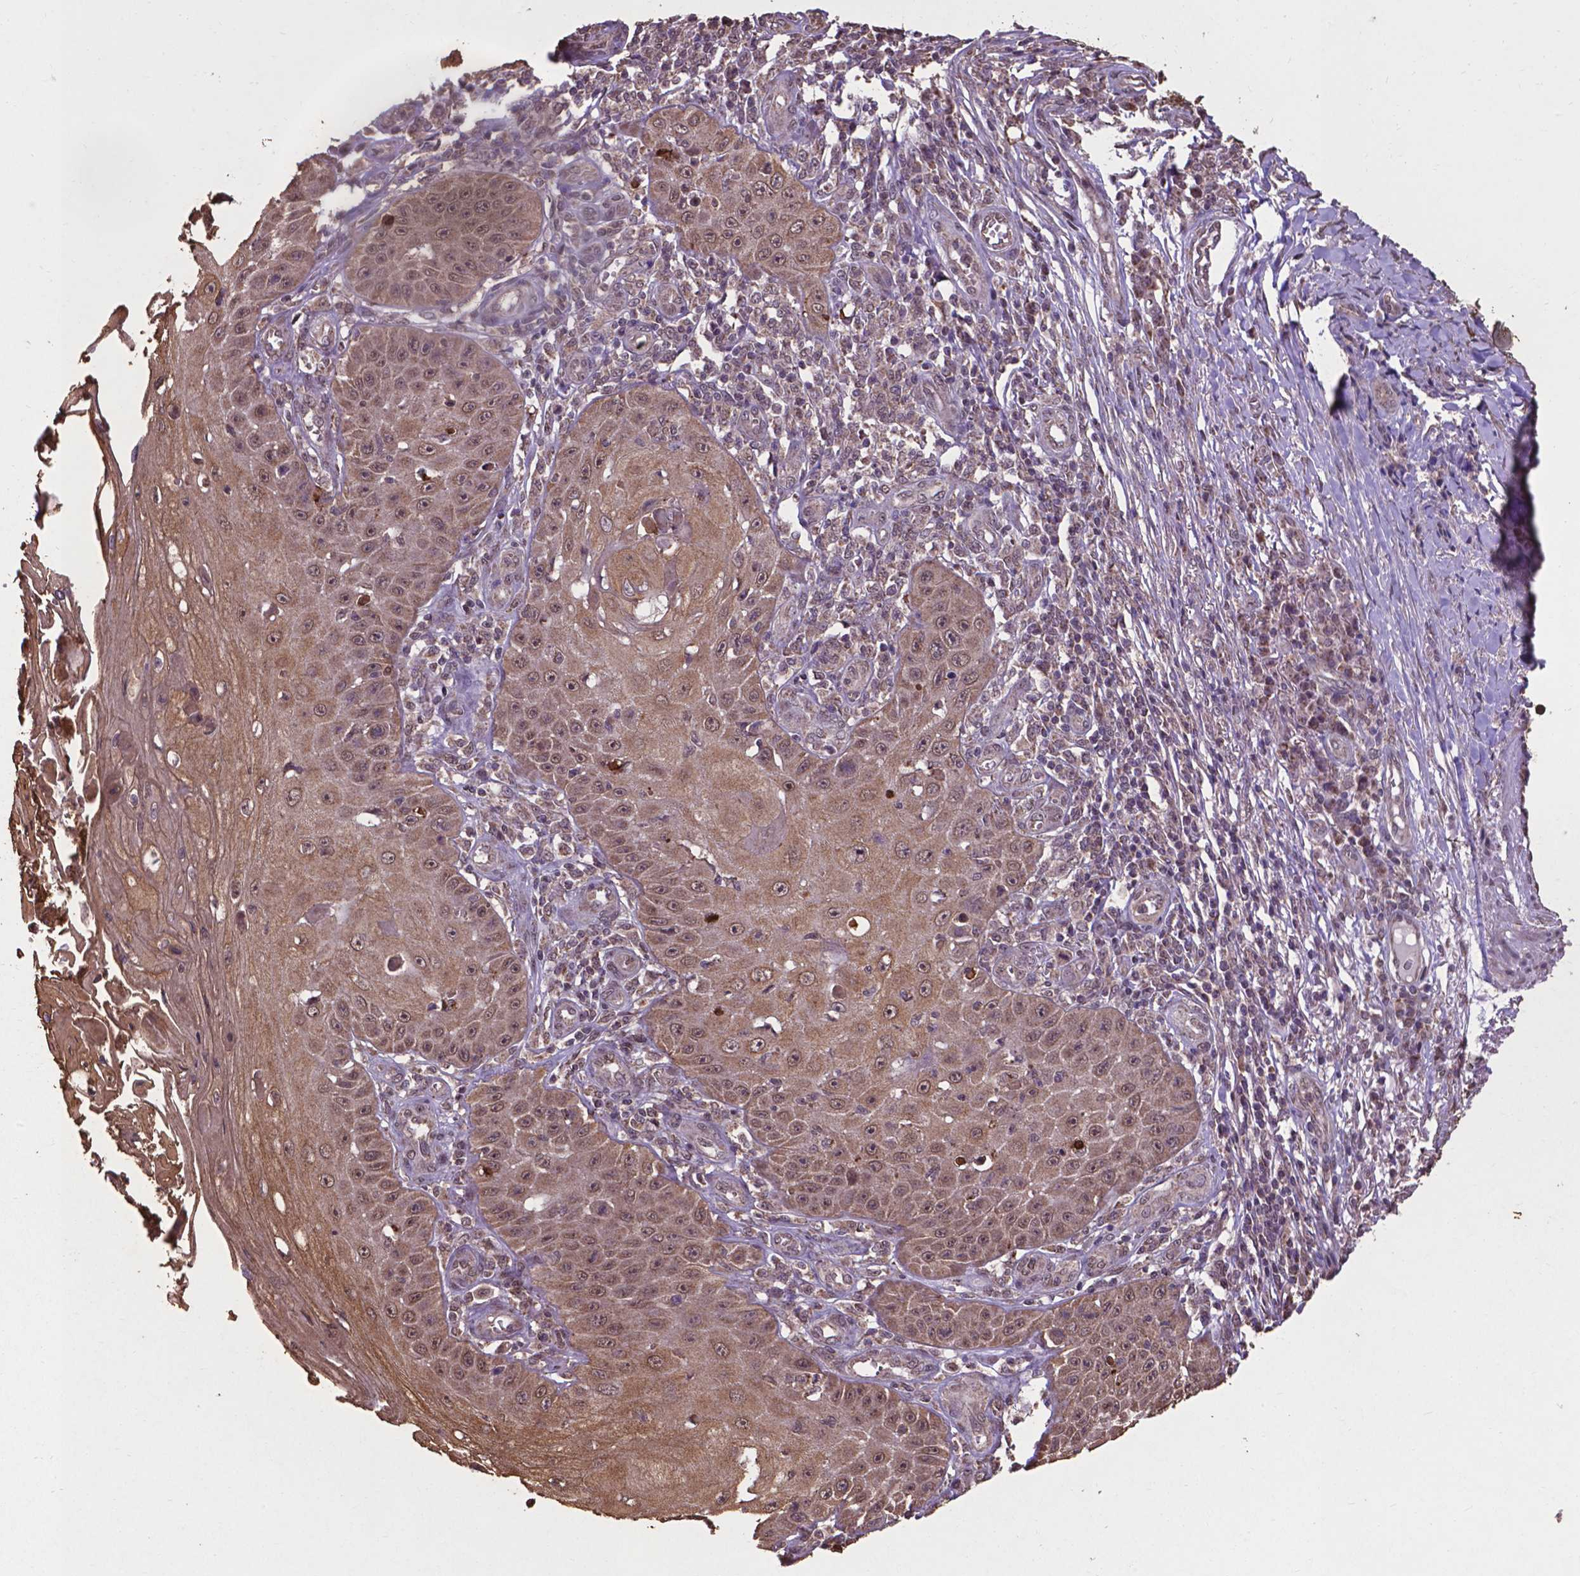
{"staining": {"intensity": "weak", "quantity": ">75%", "location": "cytoplasmic/membranous,nuclear"}, "tissue": "skin cancer", "cell_type": "Tumor cells", "image_type": "cancer", "snomed": [{"axis": "morphology", "description": "Squamous cell carcinoma, NOS"}, {"axis": "topography", "description": "Skin"}], "caption": "Squamous cell carcinoma (skin) tissue demonstrates weak cytoplasmic/membranous and nuclear positivity in approximately >75% of tumor cells Using DAB (brown) and hematoxylin (blue) stains, captured at high magnification using brightfield microscopy.", "gene": "DCAF1", "patient": {"sex": "male", "age": 70}}